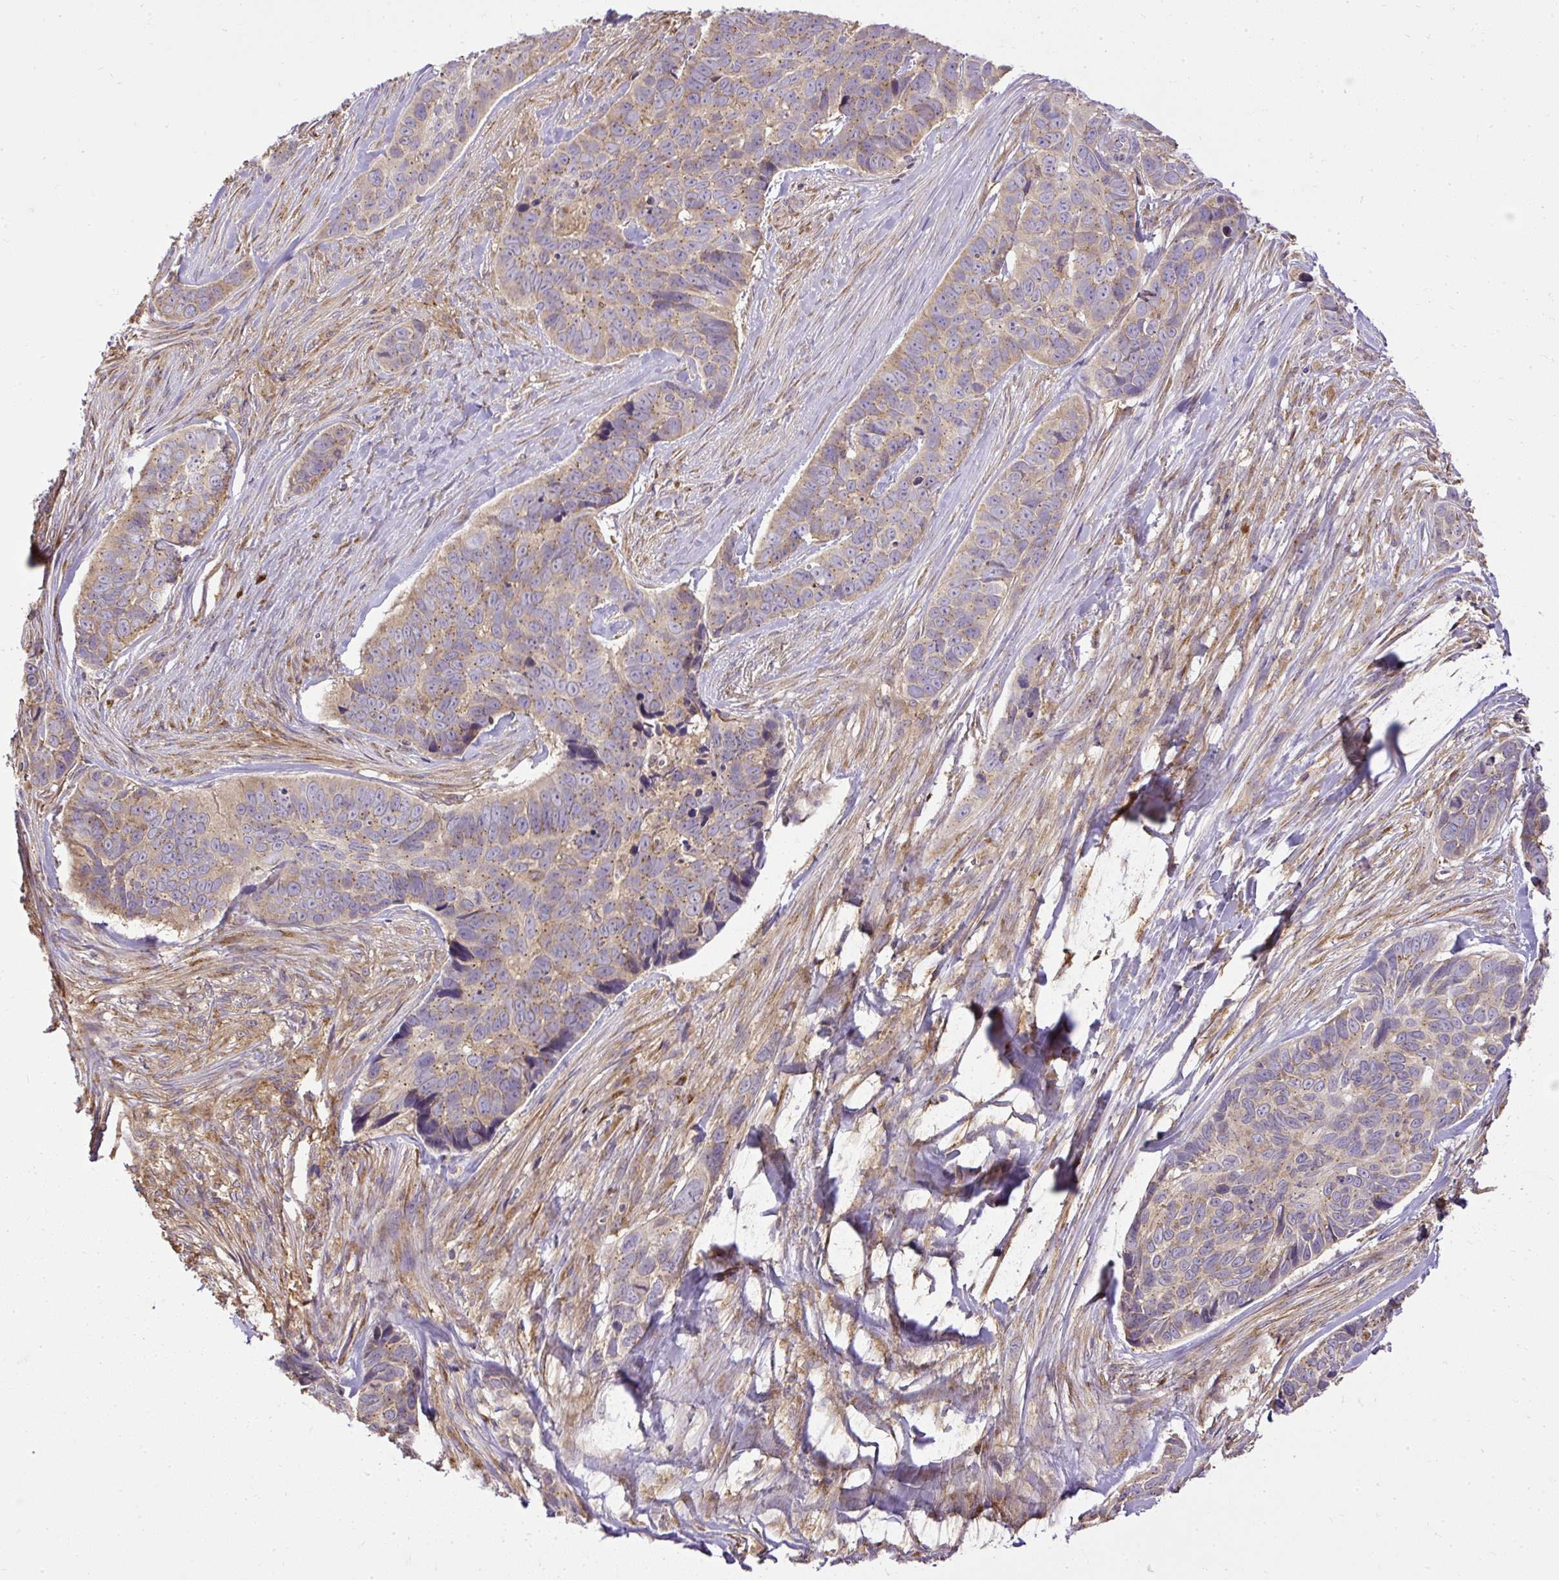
{"staining": {"intensity": "moderate", "quantity": ">75%", "location": "cytoplasmic/membranous"}, "tissue": "skin cancer", "cell_type": "Tumor cells", "image_type": "cancer", "snomed": [{"axis": "morphology", "description": "Basal cell carcinoma"}, {"axis": "topography", "description": "Skin"}], "caption": "Immunohistochemical staining of basal cell carcinoma (skin) reveals moderate cytoplasmic/membranous protein positivity in about >75% of tumor cells. (DAB = brown stain, brightfield microscopy at high magnification).", "gene": "SMC4", "patient": {"sex": "female", "age": 82}}